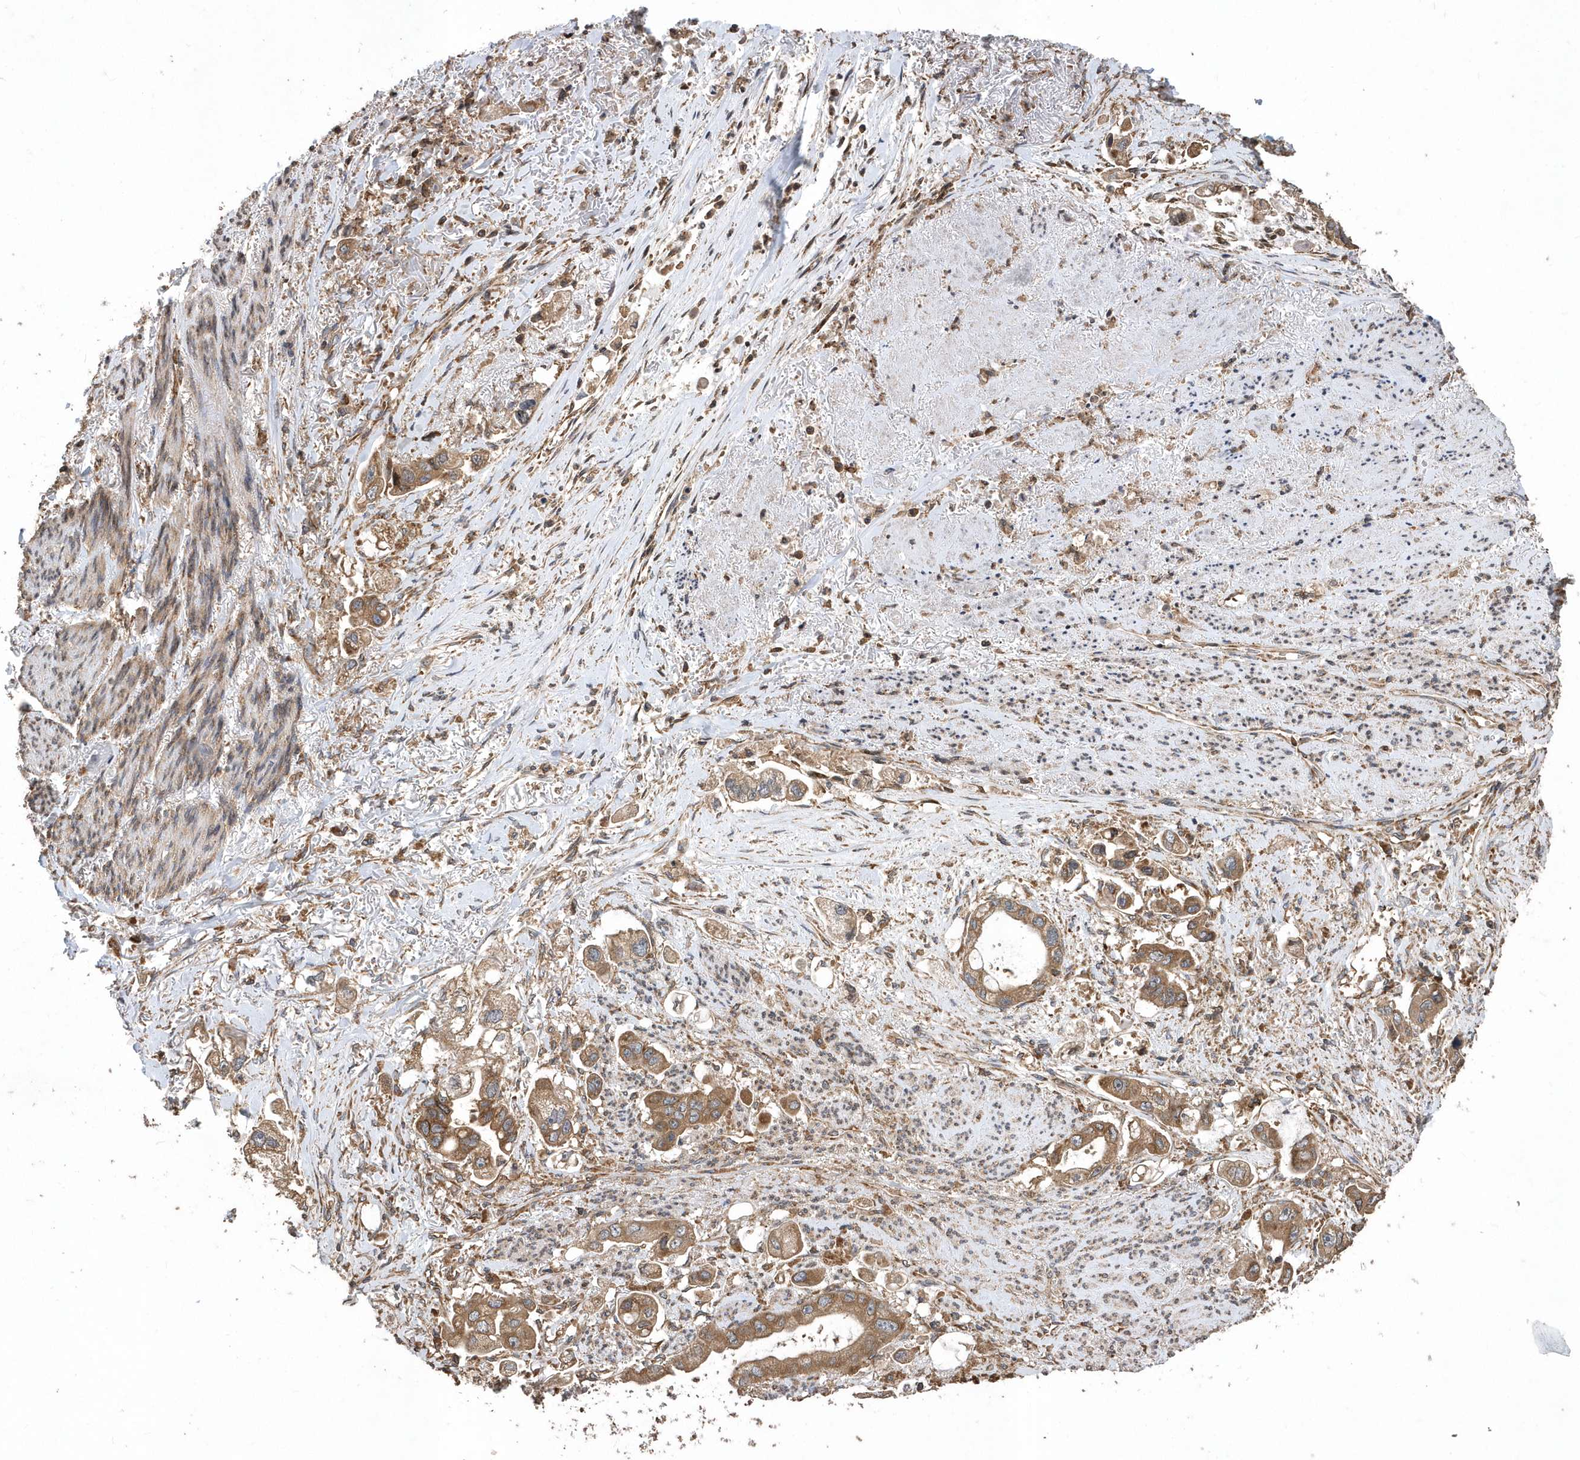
{"staining": {"intensity": "moderate", "quantity": ">75%", "location": "cytoplasmic/membranous"}, "tissue": "stomach cancer", "cell_type": "Tumor cells", "image_type": "cancer", "snomed": [{"axis": "morphology", "description": "Adenocarcinoma, NOS"}, {"axis": "topography", "description": "Stomach"}], "caption": "Immunohistochemical staining of stomach adenocarcinoma shows medium levels of moderate cytoplasmic/membranous expression in approximately >75% of tumor cells.", "gene": "WASHC5", "patient": {"sex": "male", "age": 62}}